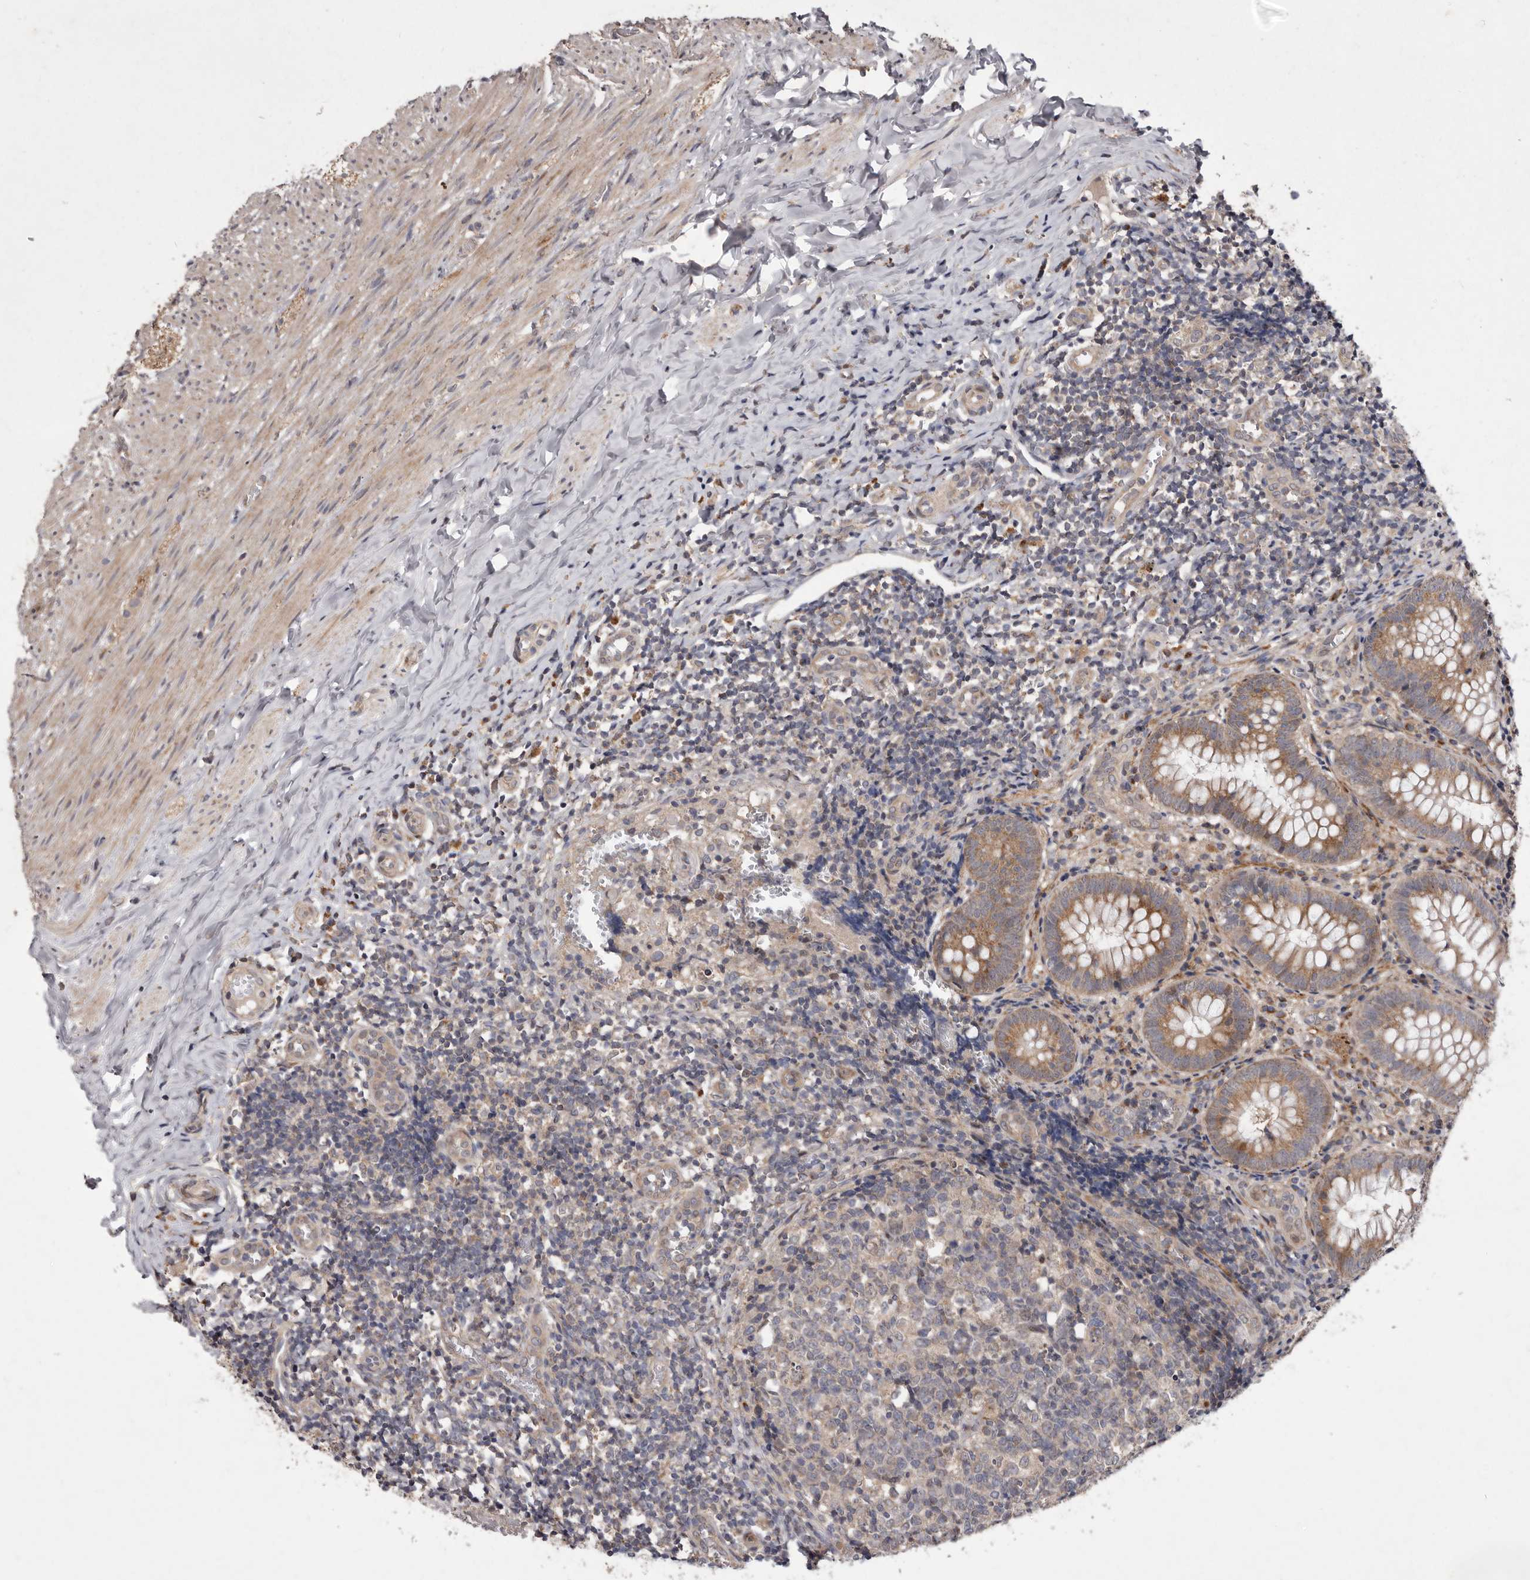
{"staining": {"intensity": "moderate", "quantity": ">75%", "location": "cytoplasmic/membranous"}, "tissue": "appendix", "cell_type": "Glandular cells", "image_type": "normal", "snomed": [{"axis": "morphology", "description": "Normal tissue, NOS"}, {"axis": "topography", "description": "Appendix"}], "caption": "Moderate cytoplasmic/membranous staining is appreciated in approximately >75% of glandular cells in normal appendix. Using DAB (3,3'-diaminobenzidine) (brown) and hematoxylin (blue) stains, captured at high magnification using brightfield microscopy.", "gene": "FLAD1", "patient": {"sex": "male", "age": 8}}